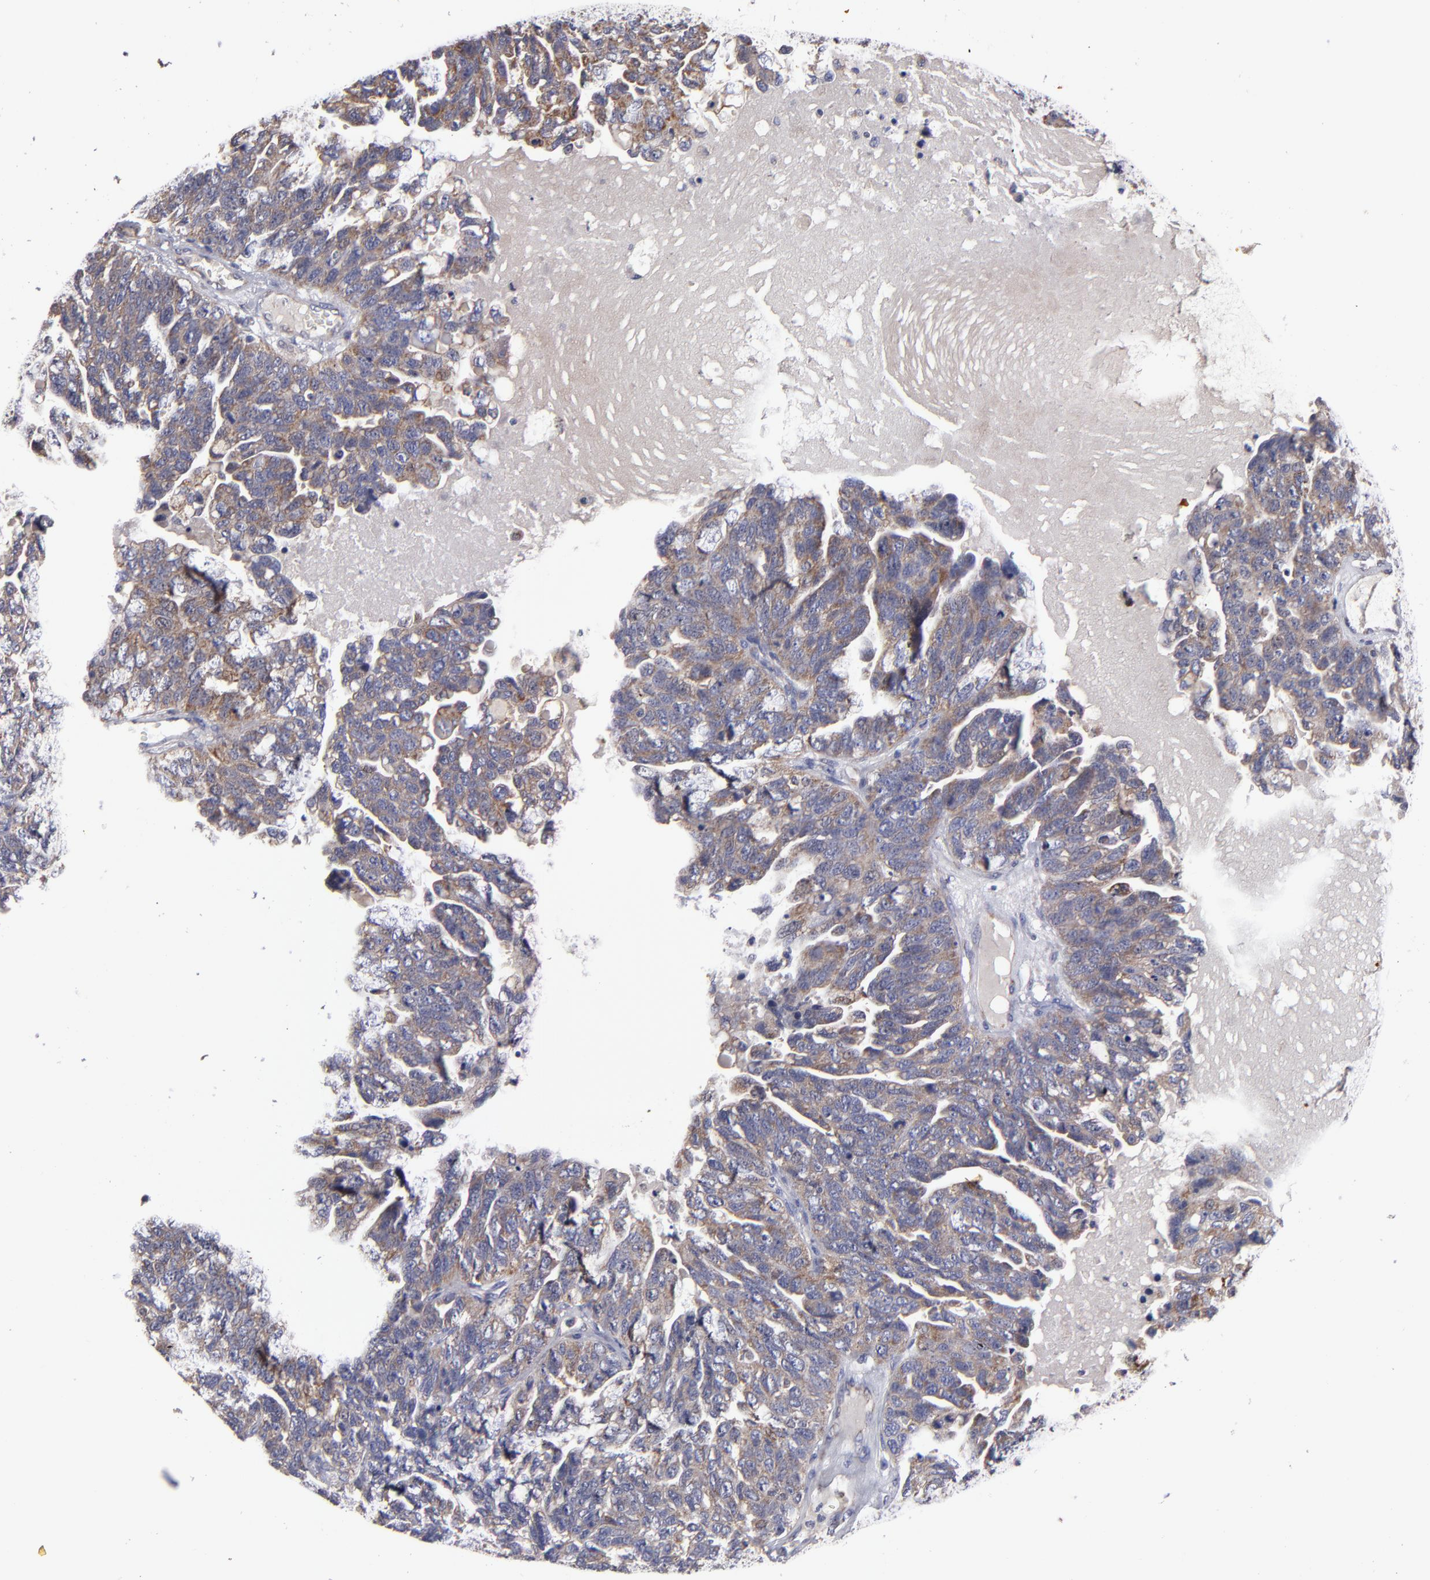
{"staining": {"intensity": "moderate", "quantity": ">75%", "location": "cytoplasmic/membranous"}, "tissue": "ovarian cancer", "cell_type": "Tumor cells", "image_type": "cancer", "snomed": [{"axis": "morphology", "description": "Cystadenocarcinoma, serous, NOS"}, {"axis": "topography", "description": "Ovary"}], "caption": "Ovarian cancer (serous cystadenocarcinoma) stained with IHC shows moderate cytoplasmic/membranous staining in approximately >75% of tumor cells.", "gene": "HCCS", "patient": {"sex": "female", "age": 71}}